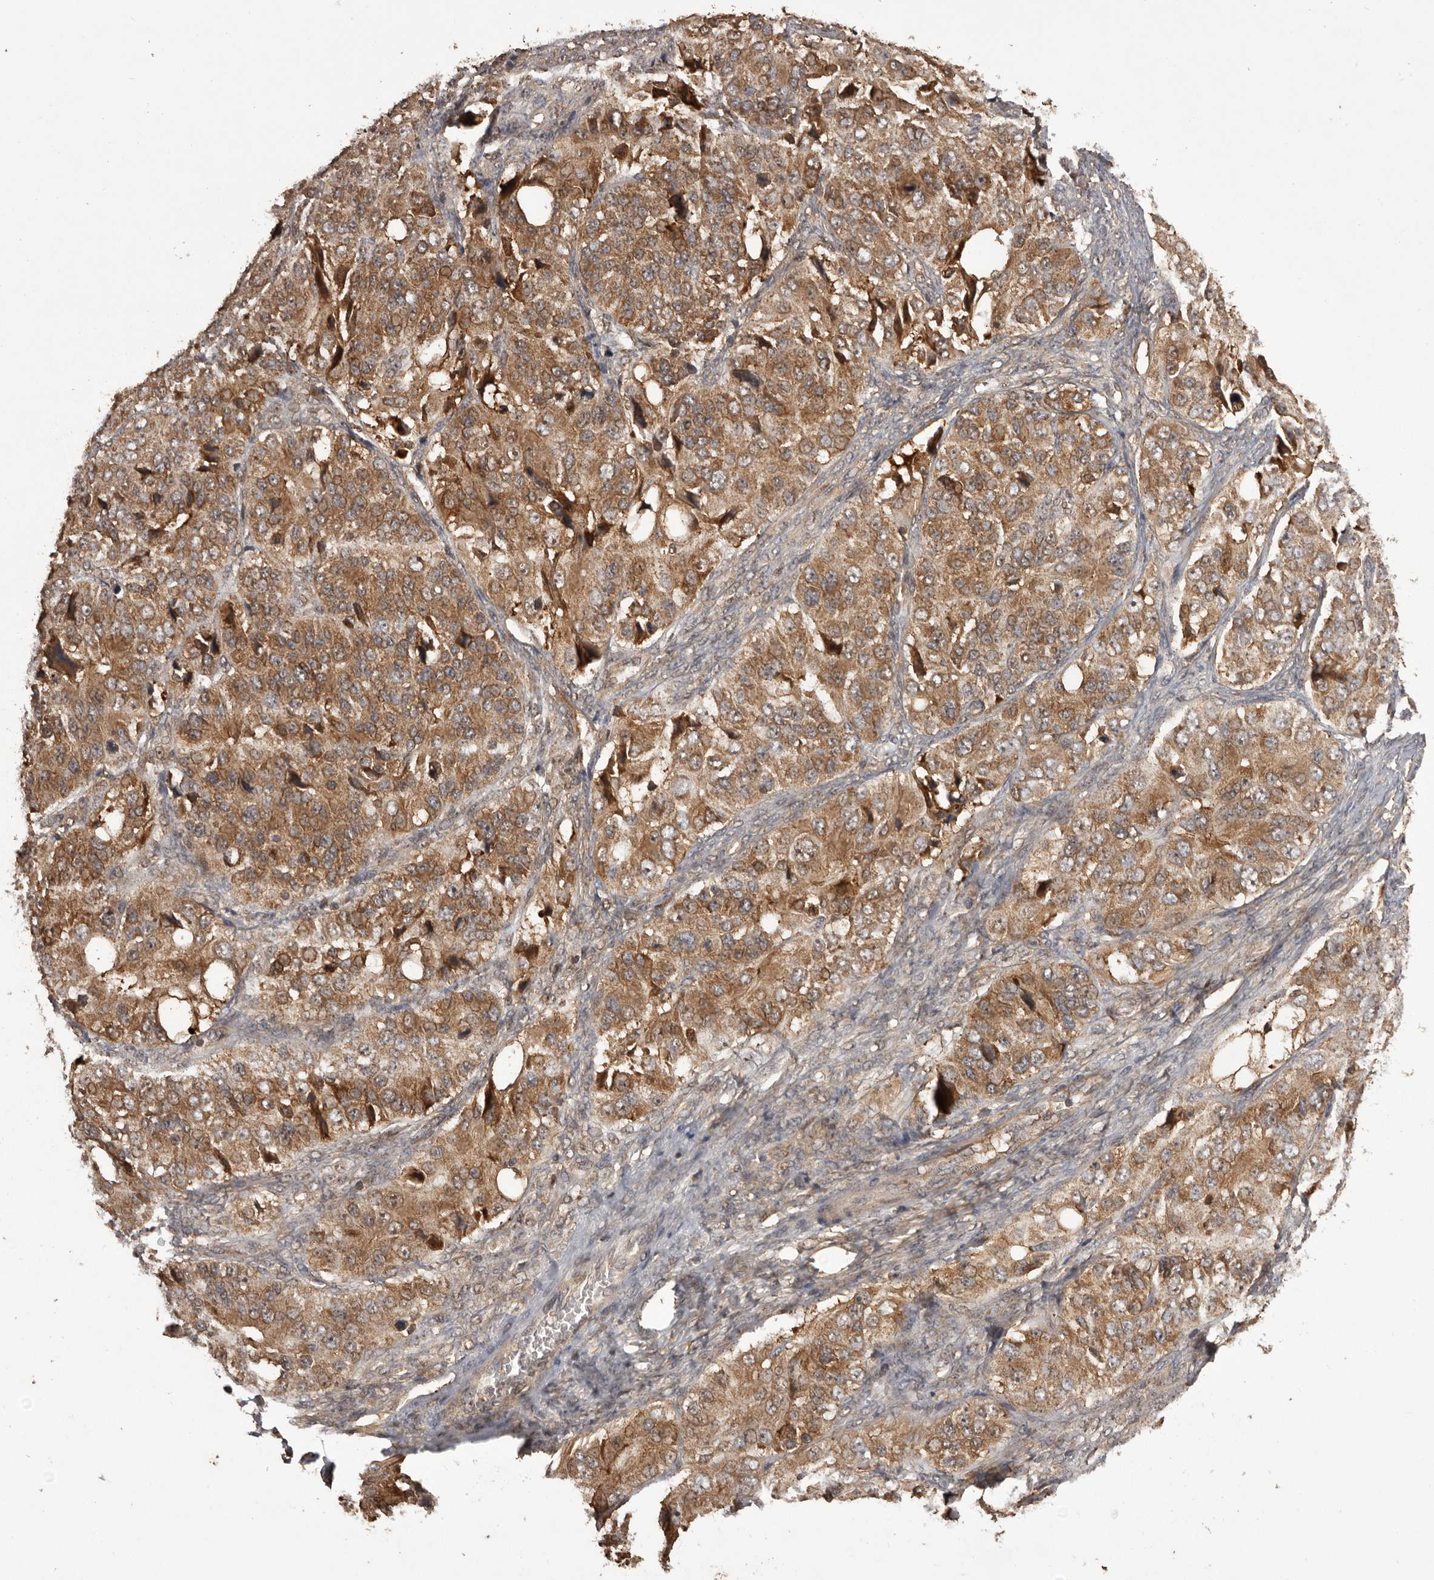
{"staining": {"intensity": "moderate", "quantity": ">75%", "location": "cytoplasmic/membranous"}, "tissue": "ovarian cancer", "cell_type": "Tumor cells", "image_type": "cancer", "snomed": [{"axis": "morphology", "description": "Carcinoma, endometroid"}, {"axis": "topography", "description": "Ovary"}], "caption": "The image exhibits immunohistochemical staining of ovarian cancer. There is moderate cytoplasmic/membranous staining is present in about >75% of tumor cells.", "gene": "SLC22A3", "patient": {"sex": "female", "age": 51}}